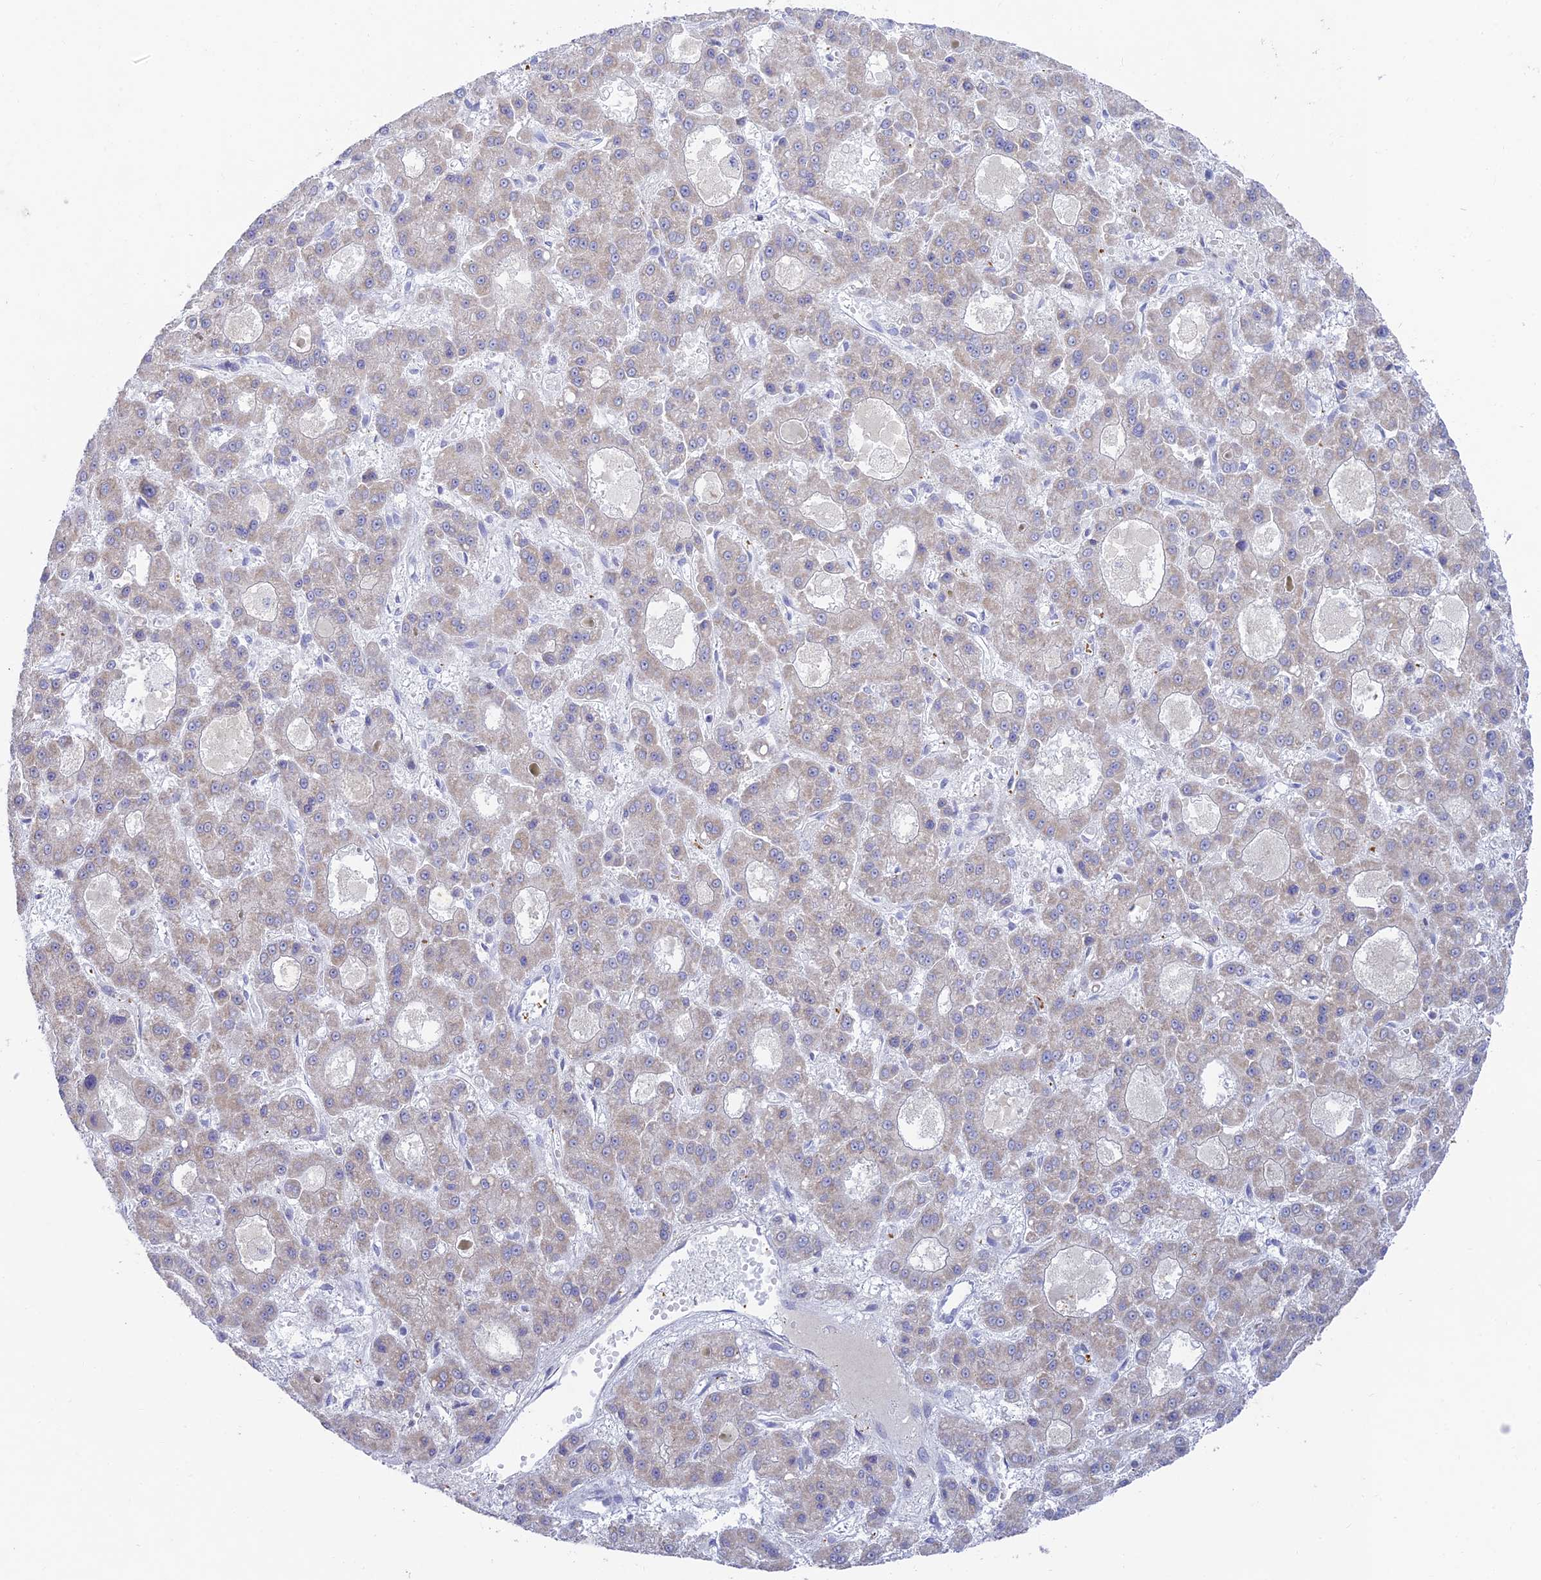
{"staining": {"intensity": "weak", "quantity": "<25%", "location": "cytoplasmic/membranous"}, "tissue": "liver cancer", "cell_type": "Tumor cells", "image_type": "cancer", "snomed": [{"axis": "morphology", "description": "Carcinoma, Hepatocellular, NOS"}, {"axis": "topography", "description": "Liver"}], "caption": "Image shows no protein staining in tumor cells of hepatocellular carcinoma (liver) tissue.", "gene": "TMEM40", "patient": {"sex": "male", "age": 70}}